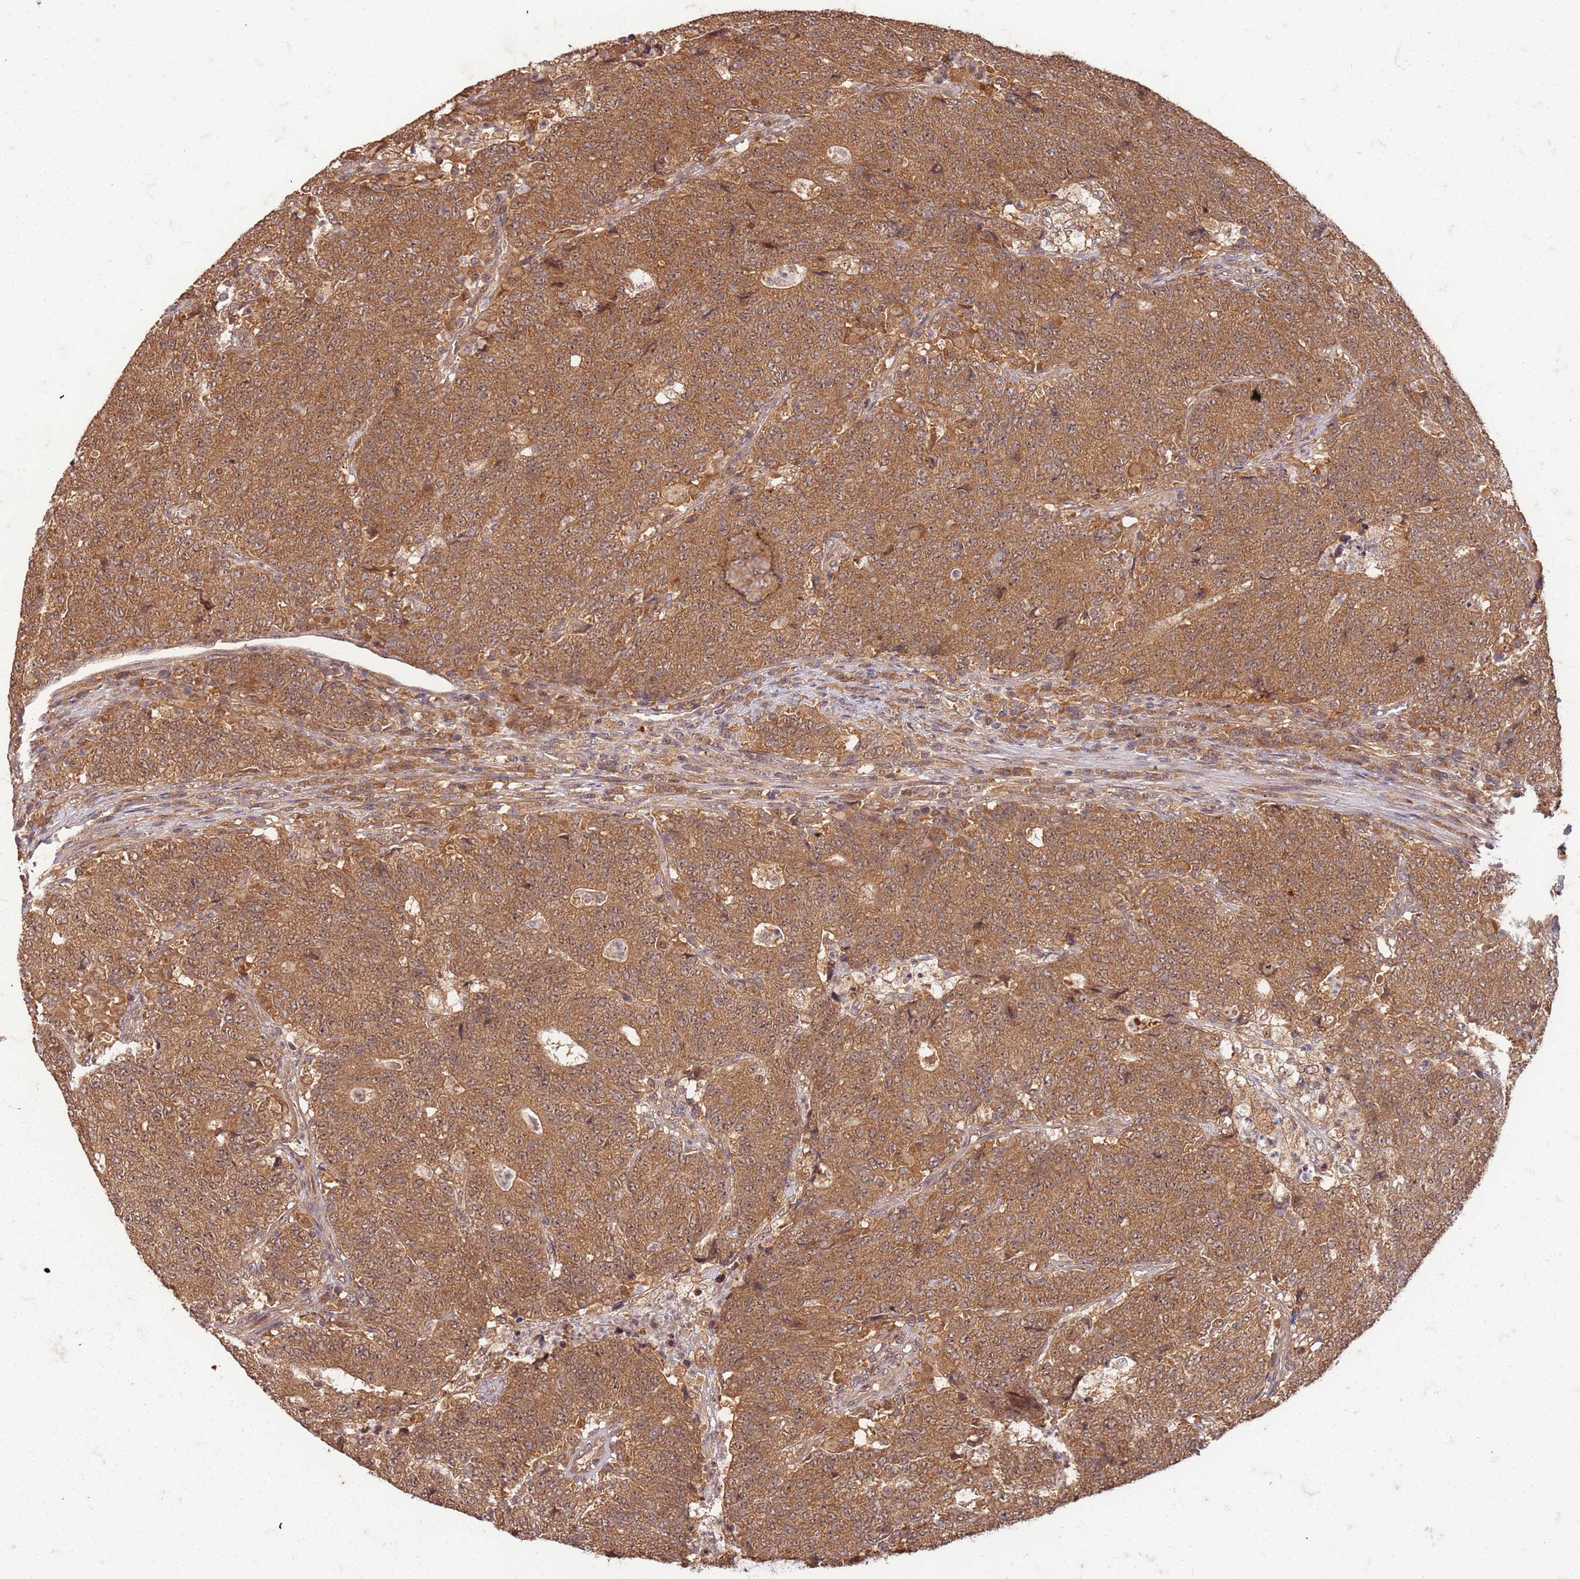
{"staining": {"intensity": "moderate", "quantity": ">75%", "location": "cytoplasmic/membranous"}, "tissue": "colorectal cancer", "cell_type": "Tumor cells", "image_type": "cancer", "snomed": [{"axis": "morphology", "description": "Adenocarcinoma, NOS"}, {"axis": "topography", "description": "Colon"}], "caption": "Immunohistochemistry (IHC) image of neoplastic tissue: human colorectal cancer (adenocarcinoma) stained using immunohistochemistry exhibits medium levels of moderate protein expression localized specifically in the cytoplasmic/membranous of tumor cells, appearing as a cytoplasmic/membranous brown color.", "gene": "UBE3A", "patient": {"sex": "female", "age": 75}}